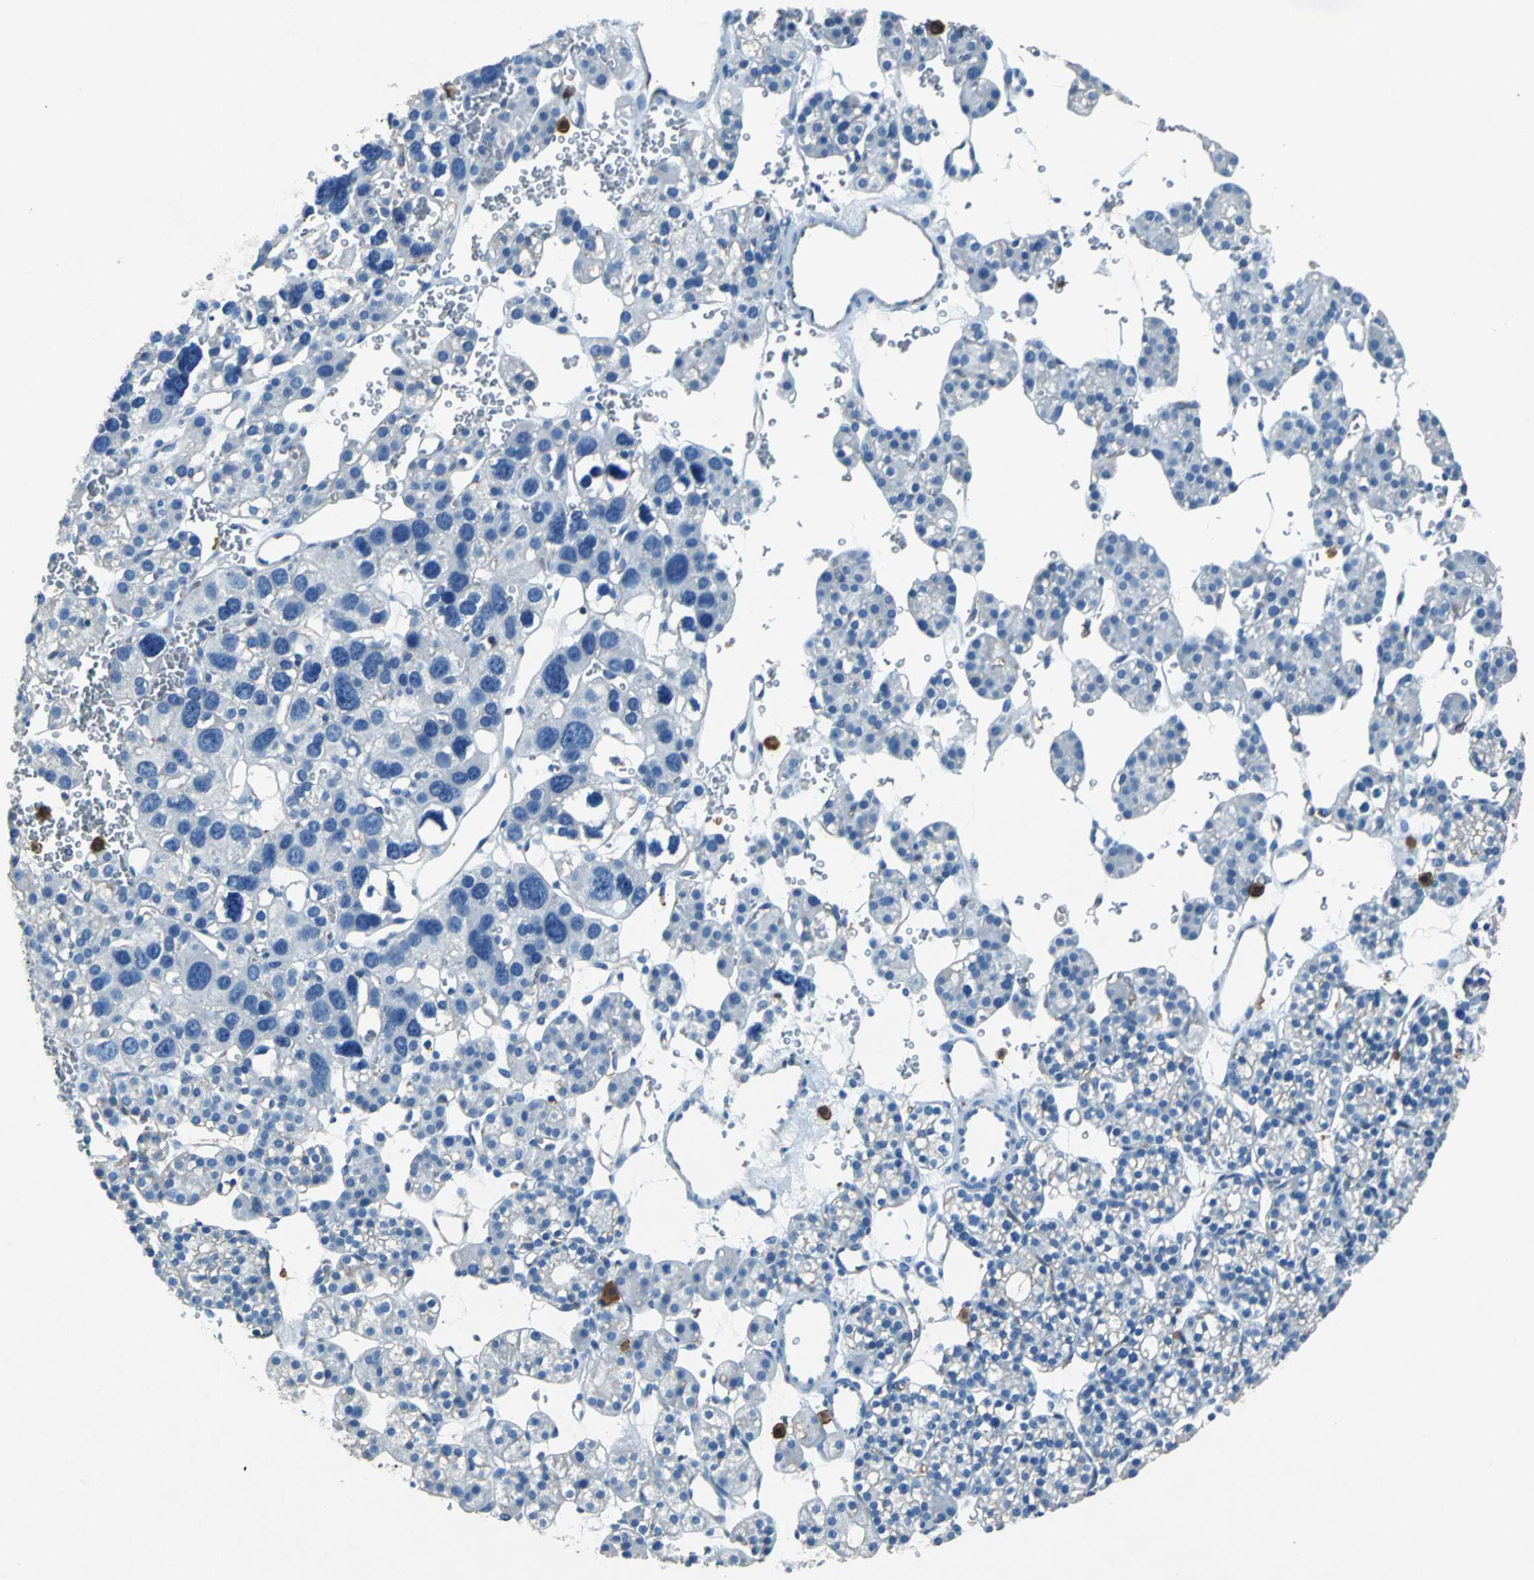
{"staining": {"intensity": "negative", "quantity": "none", "location": "none"}, "tissue": "parathyroid gland", "cell_type": "Glandular cells", "image_type": "normal", "snomed": [{"axis": "morphology", "description": "Normal tissue, NOS"}, {"axis": "topography", "description": "Parathyroid gland"}], "caption": "Parathyroid gland was stained to show a protein in brown. There is no significant expression in glandular cells. (Stains: DAB IHC with hematoxylin counter stain, Microscopy: brightfield microscopy at high magnification).", "gene": "RPS13", "patient": {"sex": "female", "age": 64}}